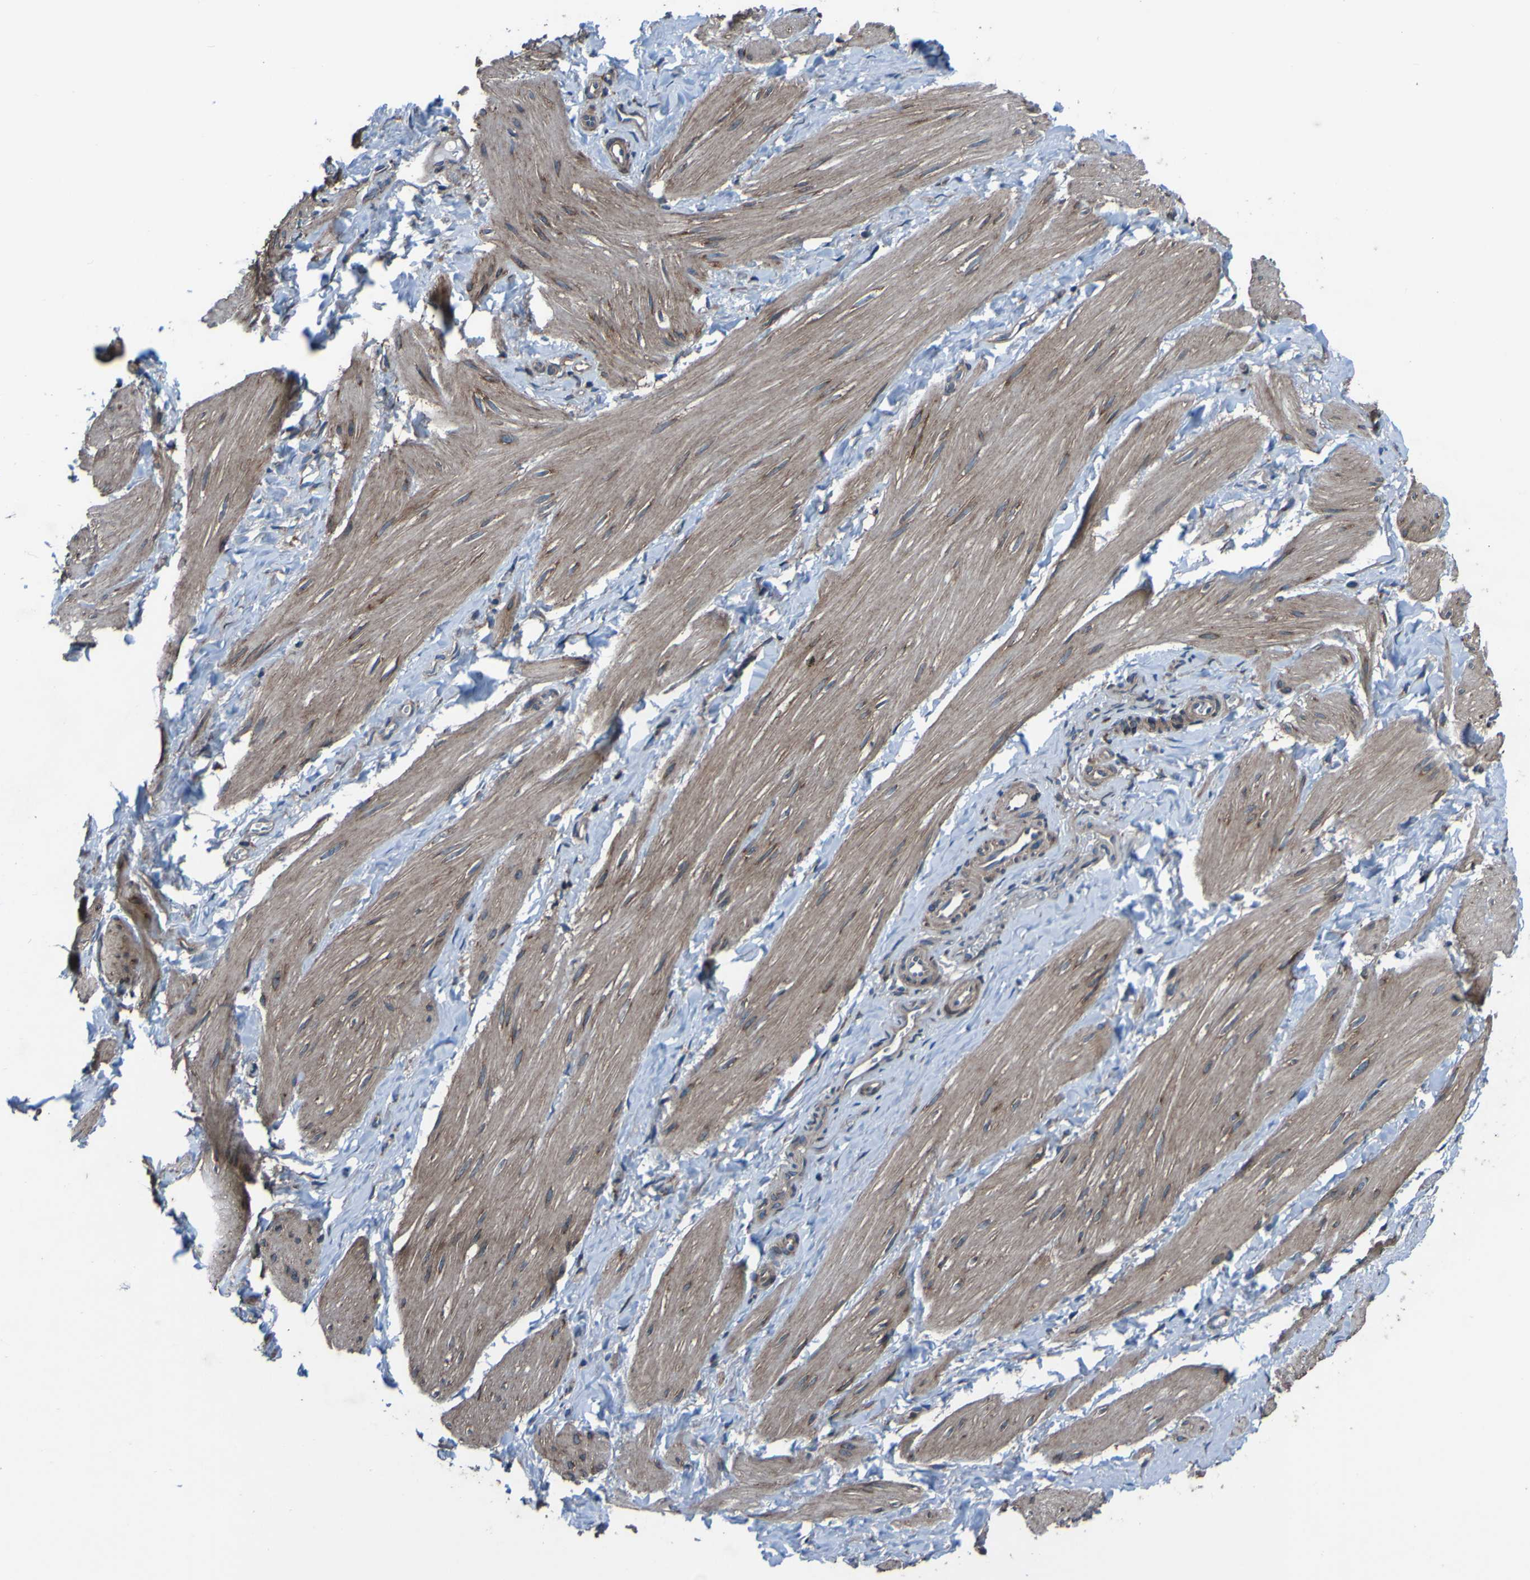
{"staining": {"intensity": "moderate", "quantity": ">75%", "location": "cytoplasmic/membranous"}, "tissue": "smooth muscle", "cell_type": "Smooth muscle cells", "image_type": "normal", "snomed": [{"axis": "morphology", "description": "Normal tissue, NOS"}, {"axis": "topography", "description": "Smooth muscle"}], "caption": "Immunohistochemical staining of unremarkable human smooth muscle displays medium levels of moderate cytoplasmic/membranous expression in about >75% of smooth muscle cells. The protein is shown in brown color, while the nuclei are stained blue.", "gene": "RAB5B", "patient": {"sex": "male", "age": 16}}